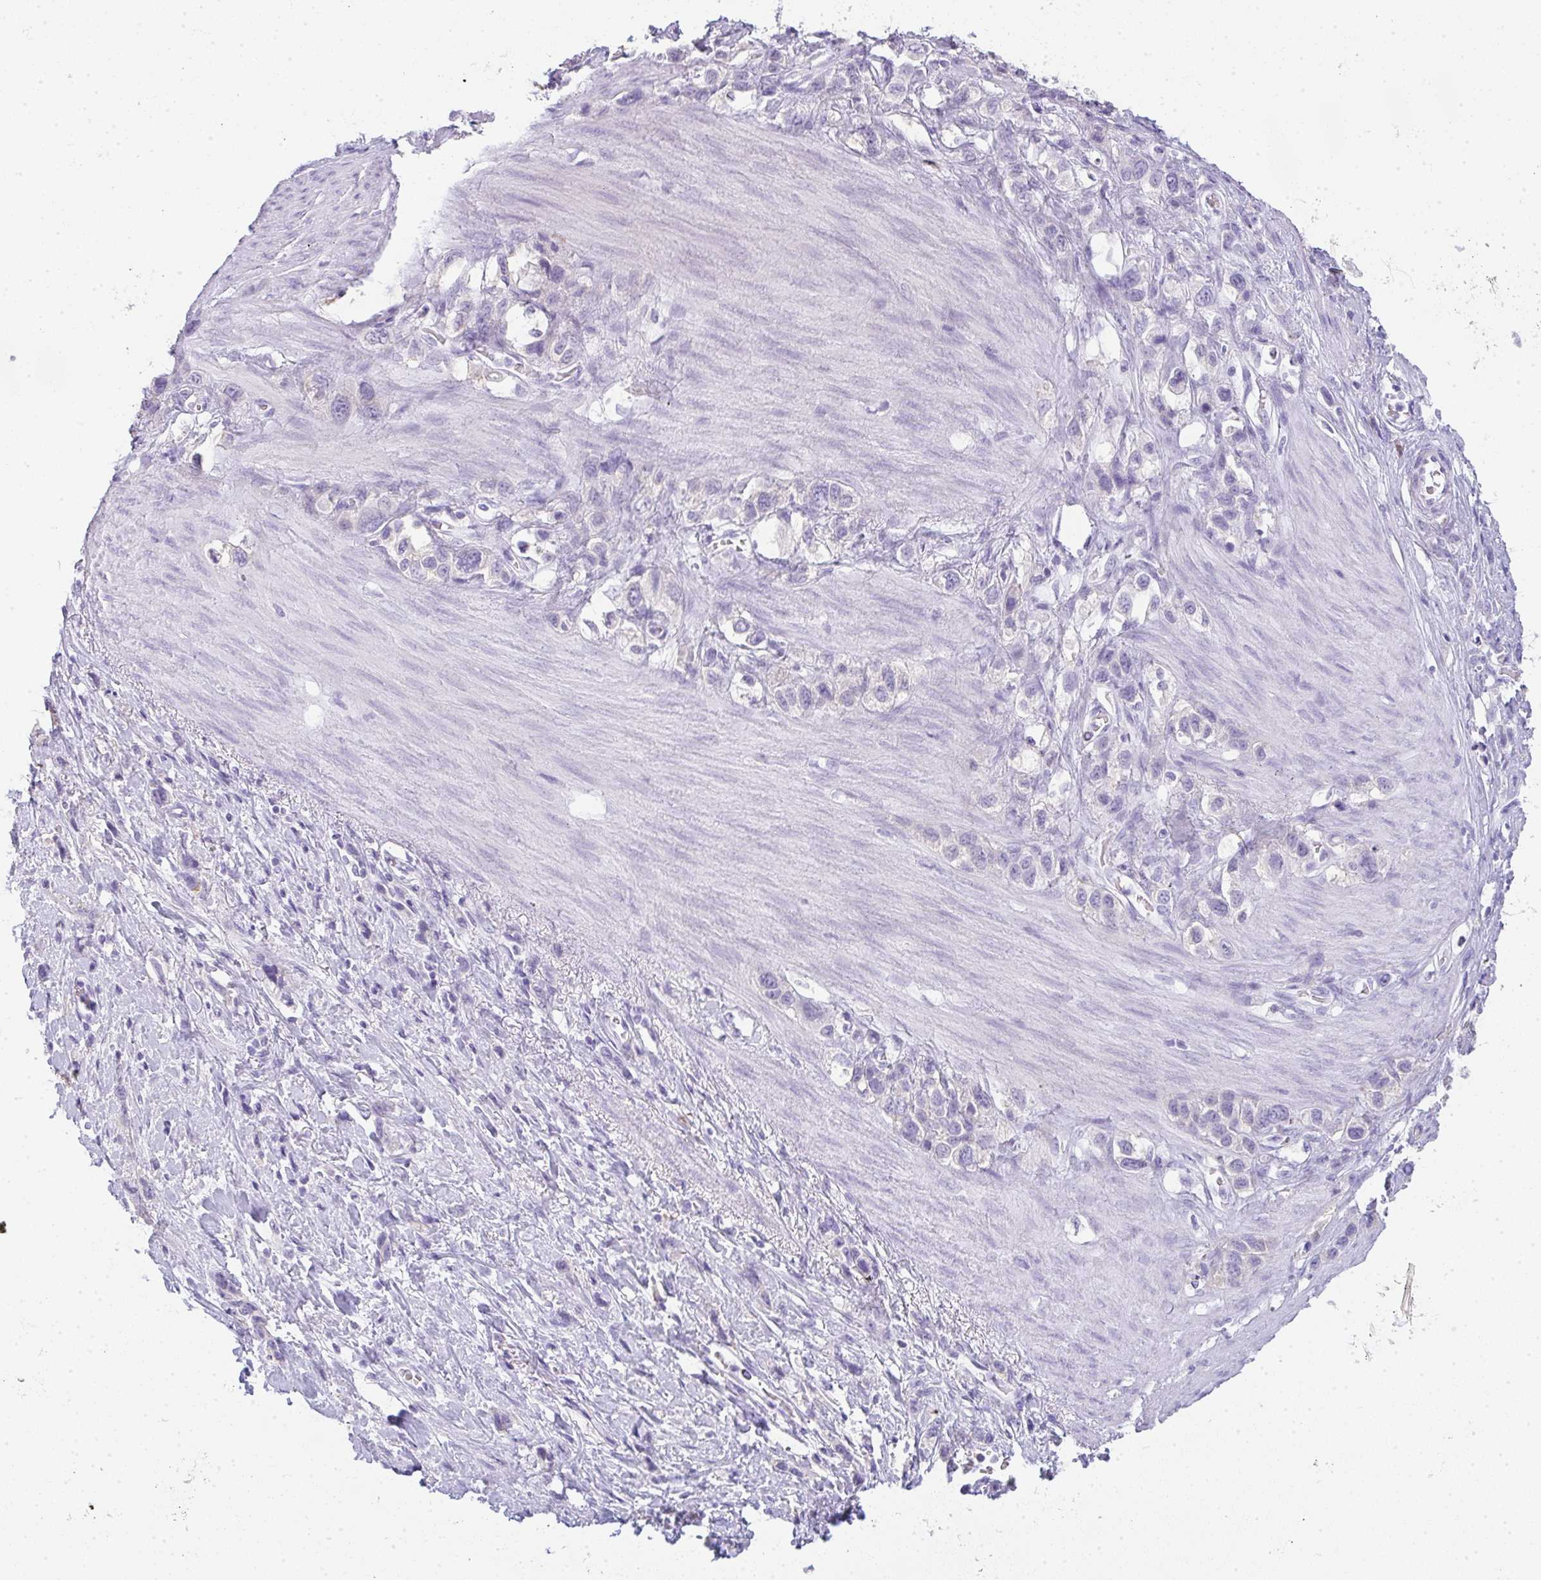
{"staining": {"intensity": "negative", "quantity": "none", "location": "none"}, "tissue": "stomach cancer", "cell_type": "Tumor cells", "image_type": "cancer", "snomed": [{"axis": "morphology", "description": "Adenocarcinoma, NOS"}, {"axis": "topography", "description": "Stomach"}], "caption": "A histopathology image of human adenocarcinoma (stomach) is negative for staining in tumor cells. (DAB (3,3'-diaminobenzidine) immunohistochemistry visualized using brightfield microscopy, high magnification).", "gene": "LPAR4", "patient": {"sex": "female", "age": 65}}